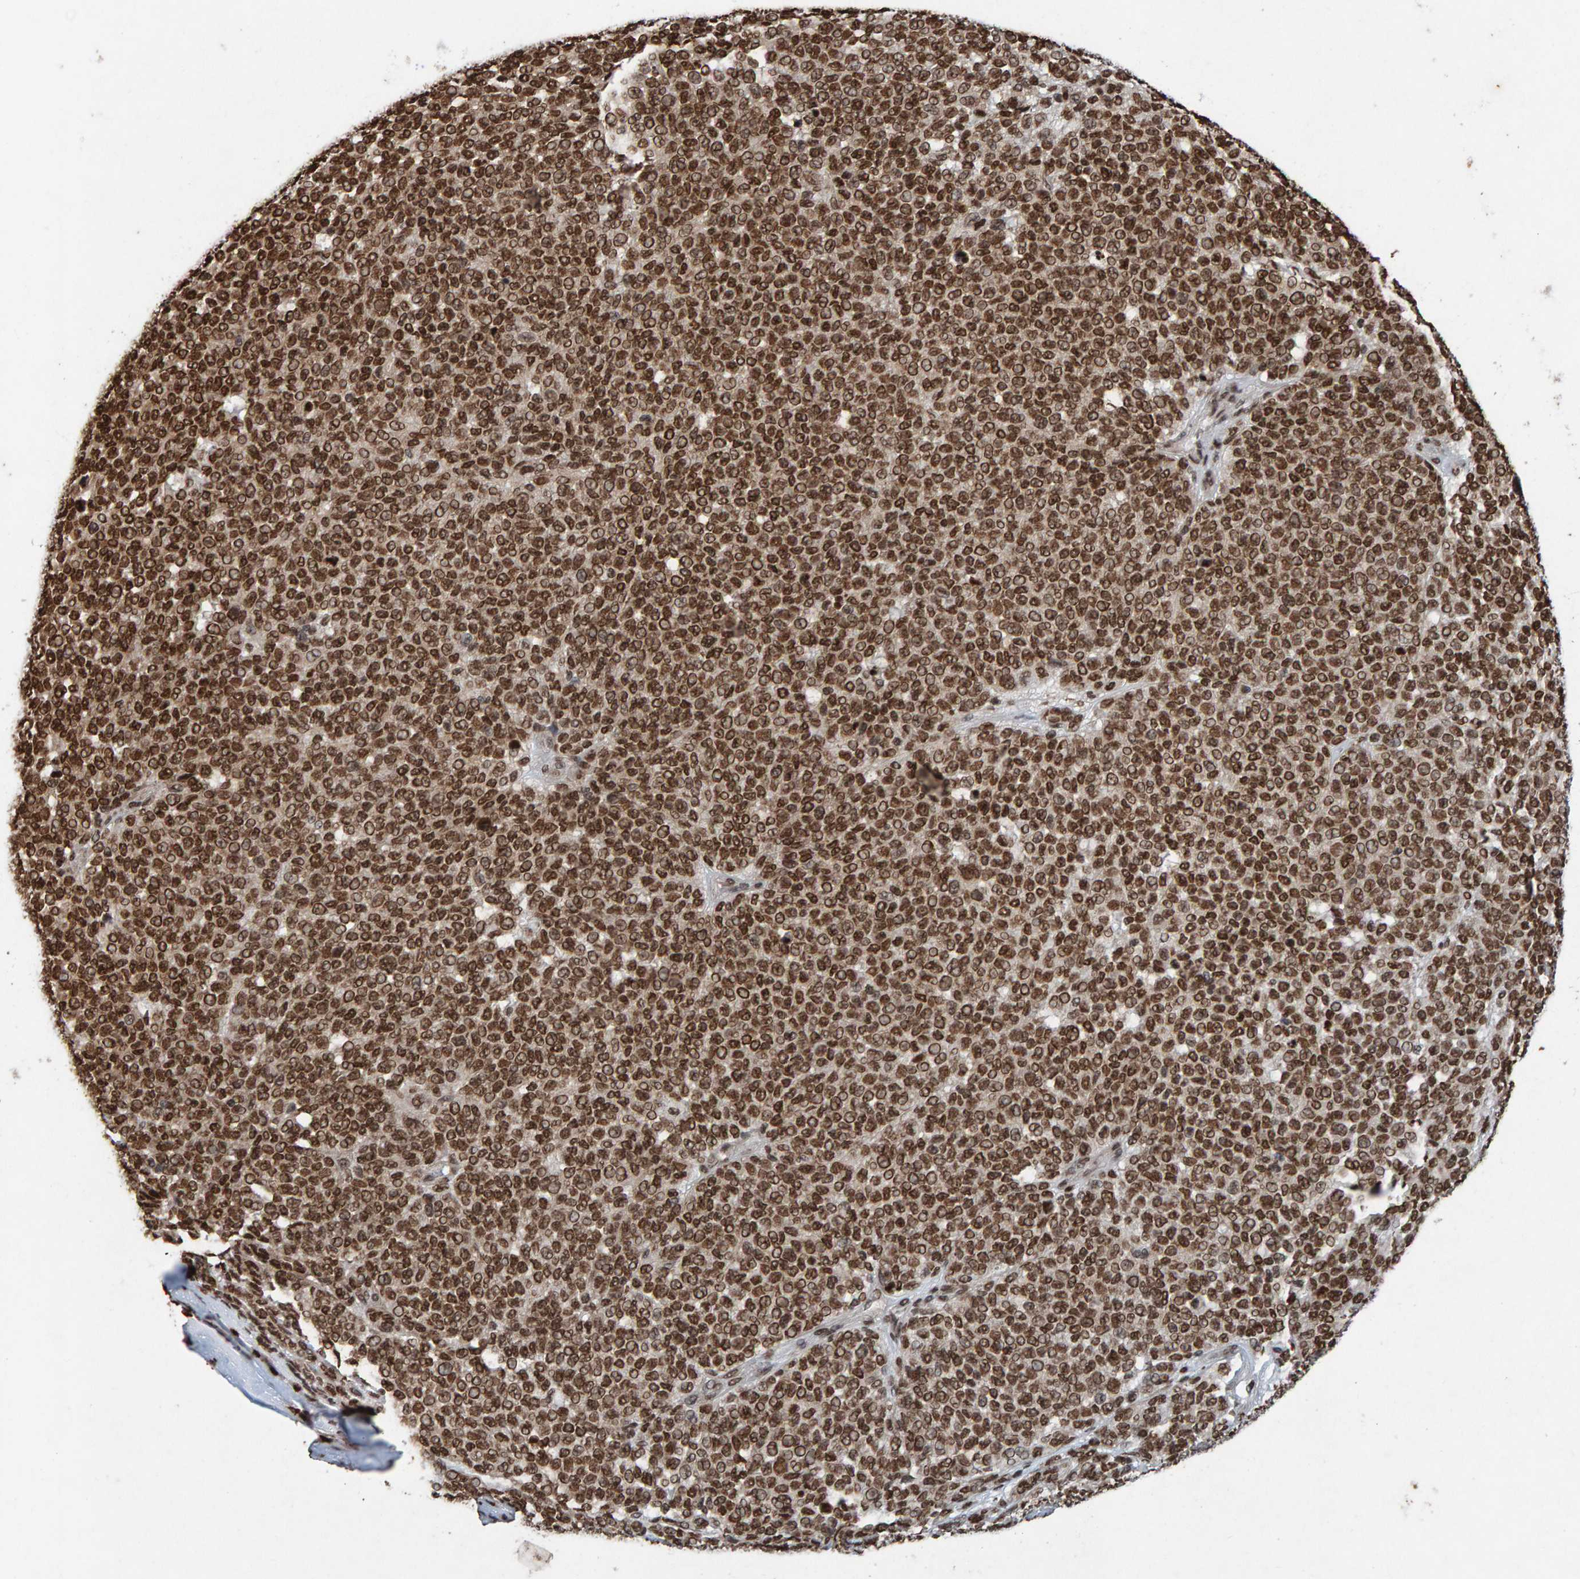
{"staining": {"intensity": "strong", "quantity": ">75%", "location": "nuclear"}, "tissue": "melanoma", "cell_type": "Tumor cells", "image_type": "cancer", "snomed": [{"axis": "morphology", "description": "Malignant melanoma, NOS"}, {"axis": "topography", "description": "Skin"}], "caption": "IHC of melanoma reveals high levels of strong nuclear positivity in about >75% of tumor cells.", "gene": "H2AZ1", "patient": {"sex": "male", "age": 59}}